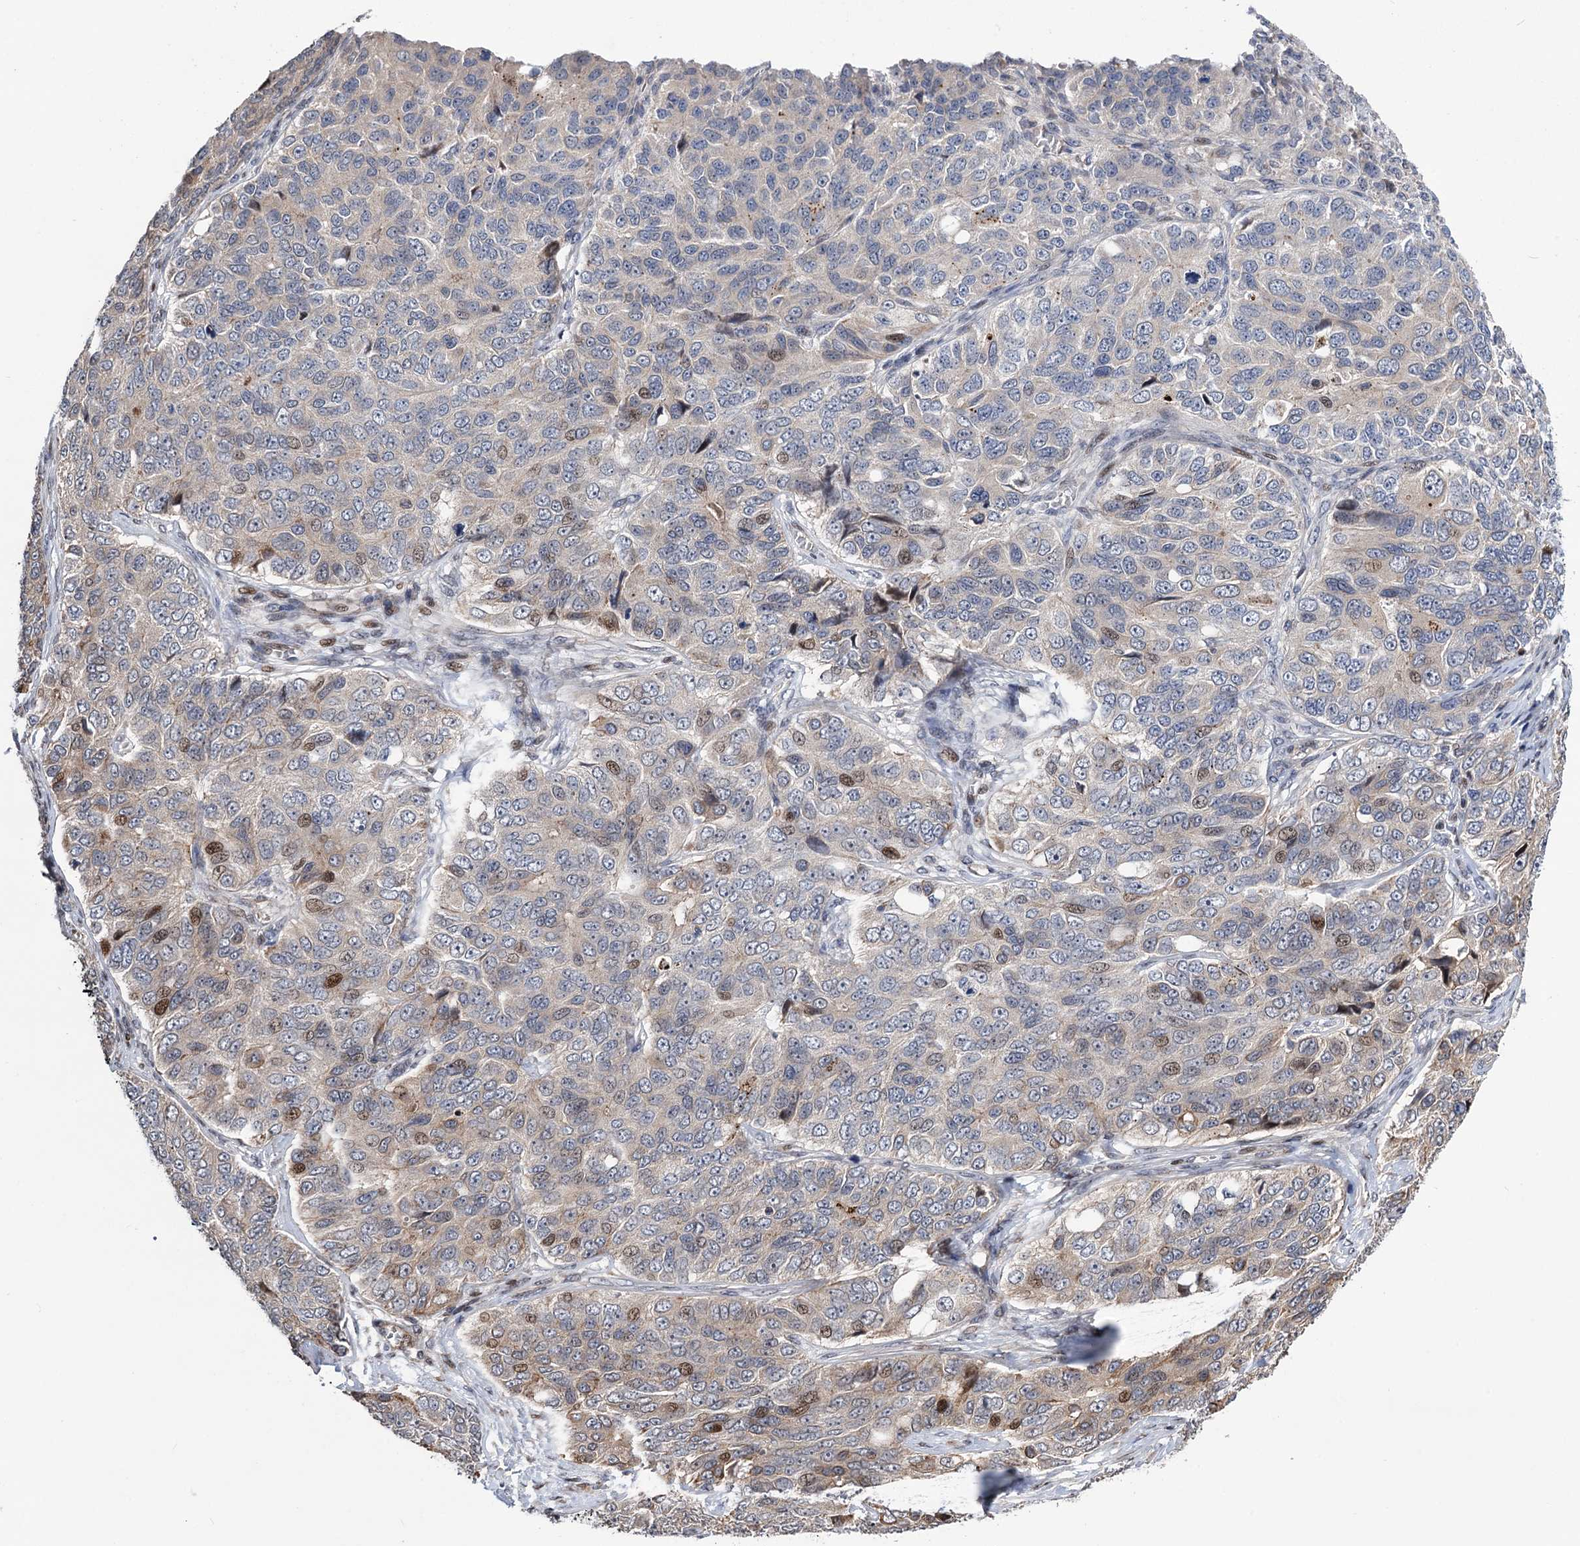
{"staining": {"intensity": "moderate", "quantity": "<25%", "location": "cytoplasmic/membranous,nuclear"}, "tissue": "ovarian cancer", "cell_type": "Tumor cells", "image_type": "cancer", "snomed": [{"axis": "morphology", "description": "Carcinoma, endometroid"}, {"axis": "topography", "description": "Ovary"}], "caption": "Immunohistochemistry histopathology image of neoplastic tissue: human ovarian cancer (endometroid carcinoma) stained using IHC demonstrates low levels of moderate protein expression localized specifically in the cytoplasmic/membranous and nuclear of tumor cells, appearing as a cytoplasmic/membranous and nuclear brown color.", "gene": "UBR1", "patient": {"sex": "female", "age": 51}}